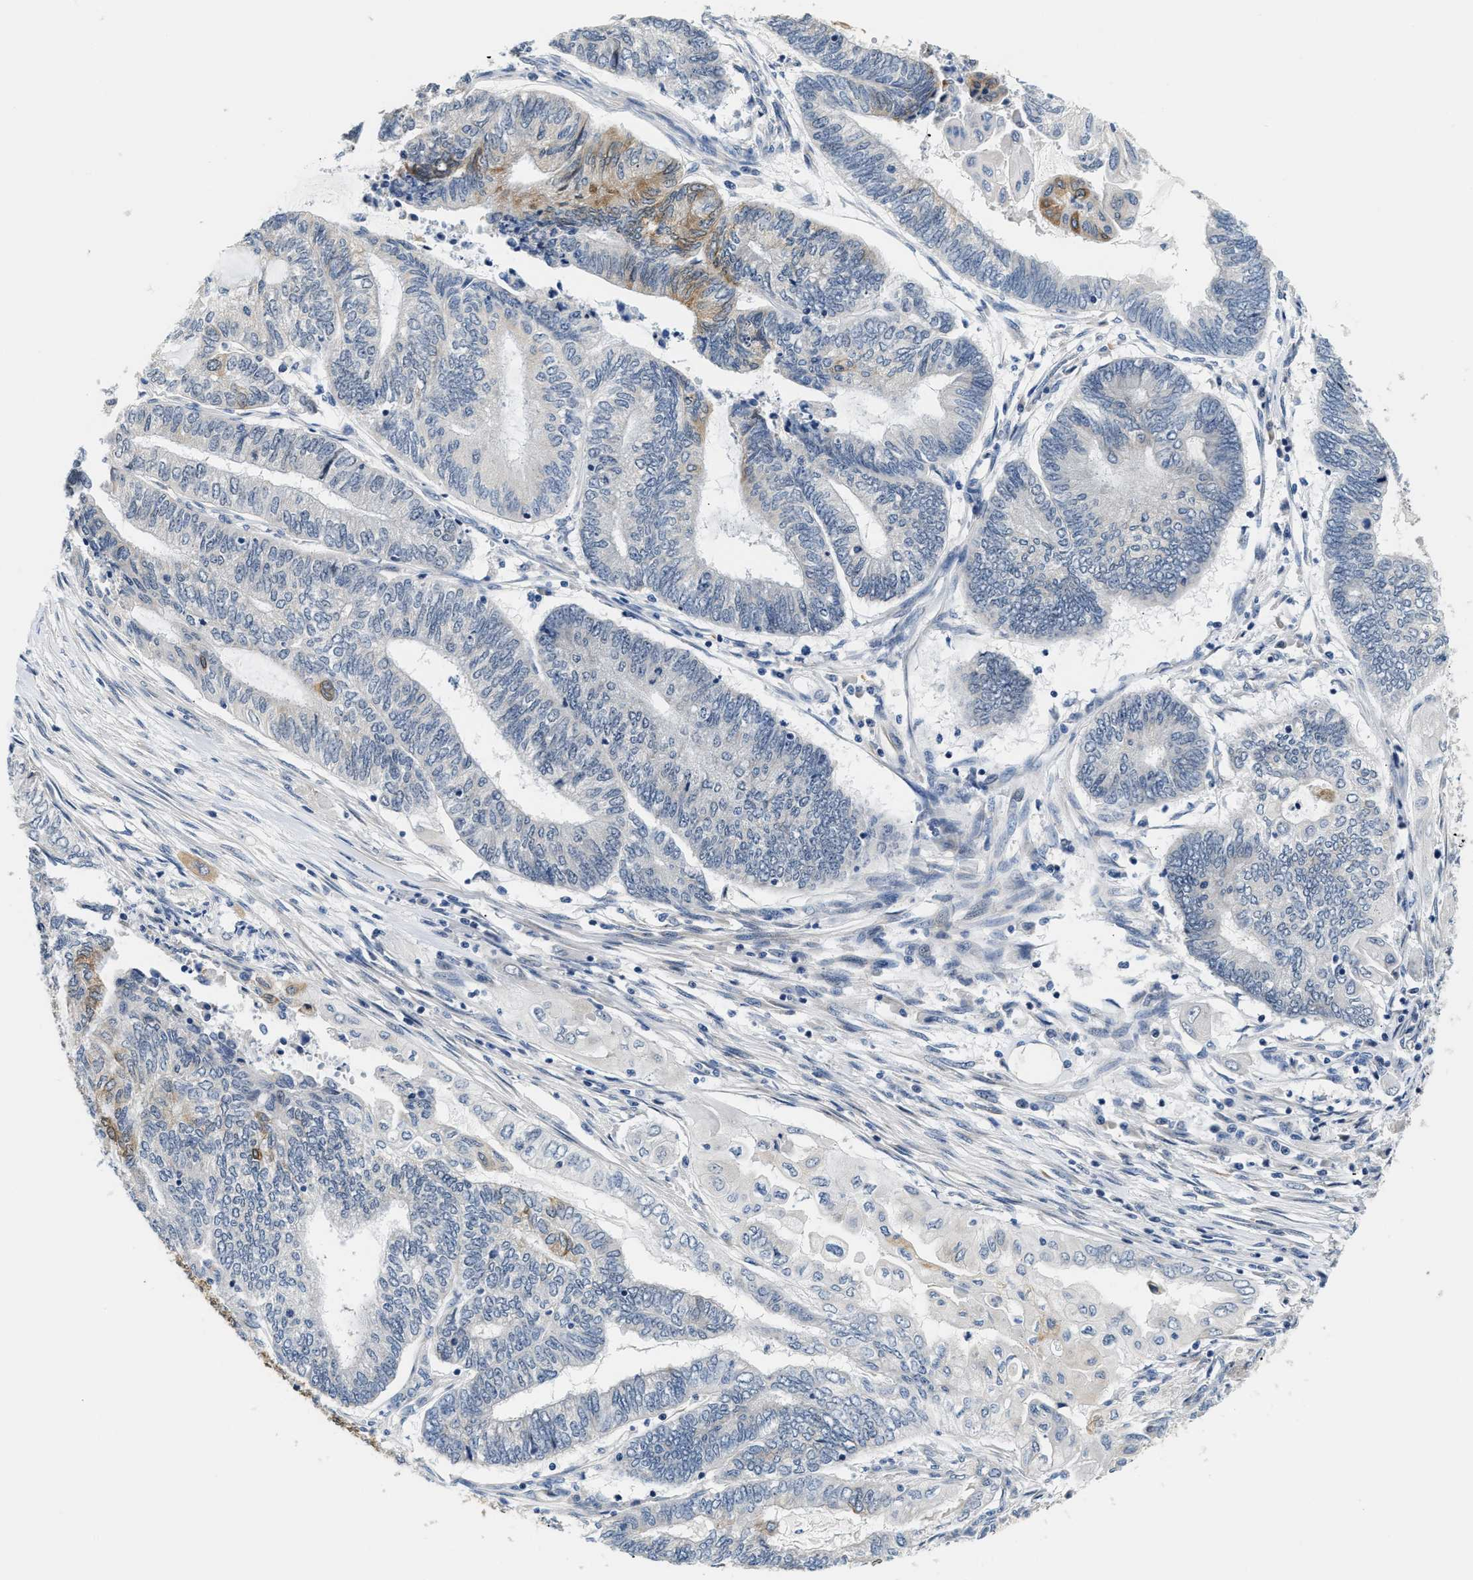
{"staining": {"intensity": "moderate", "quantity": "<25%", "location": "cytoplasmic/membranous"}, "tissue": "endometrial cancer", "cell_type": "Tumor cells", "image_type": "cancer", "snomed": [{"axis": "morphology", "description": "Adenocarcinoma, NOS"}, {"axis": "topography", "description": "Uterus"}, {"axis": "topography", "description": "Endometrium"}], "caption": "There is low levels of moderate cytoplasmic/membranous staining in tumor cells of endometrial cancer (adenocarcinoma), as demonstrated by immunohistochemical staining (brown color).", "gene": "CLGN", "patient": {"sex": "female", "age": 70}}